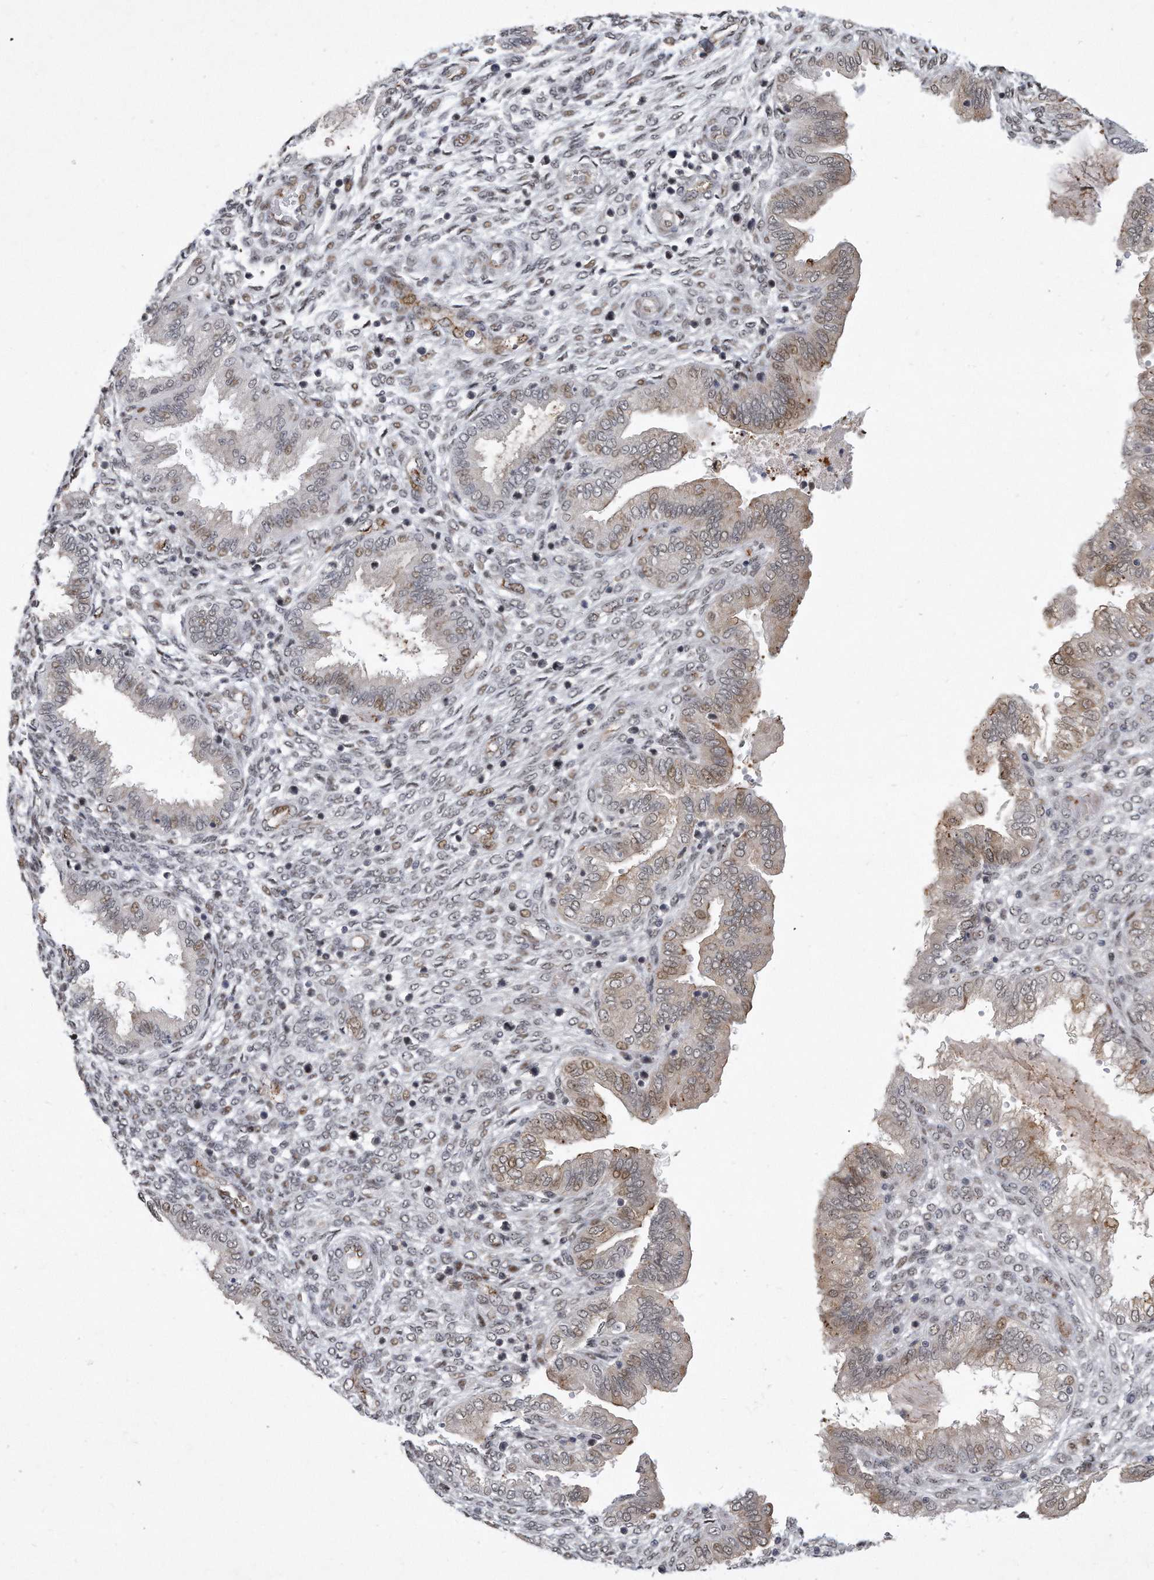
{"staining": {"intensity": "weak", "quantity": "<25%", "location": "nuclear"}, "tissue": "endometrium", "cell_type": "Cells in endometrial stroma", "image_type": "normal", "snomed": [{"axis": "morphology", "description": "Normal tissue, NOS"}, {"axis": "topography", "description": "Endometrium"}], "caption": "Cells in endometrial stroma are negative for protein expression in normal human endometrium. (DAB (3,3'-diaminobenzidine) immunohistochemistry visualized using brightfield microscopy, high magnification).", "gene": "PGBD2", "patient": {"sex": "female", "age": 33}}